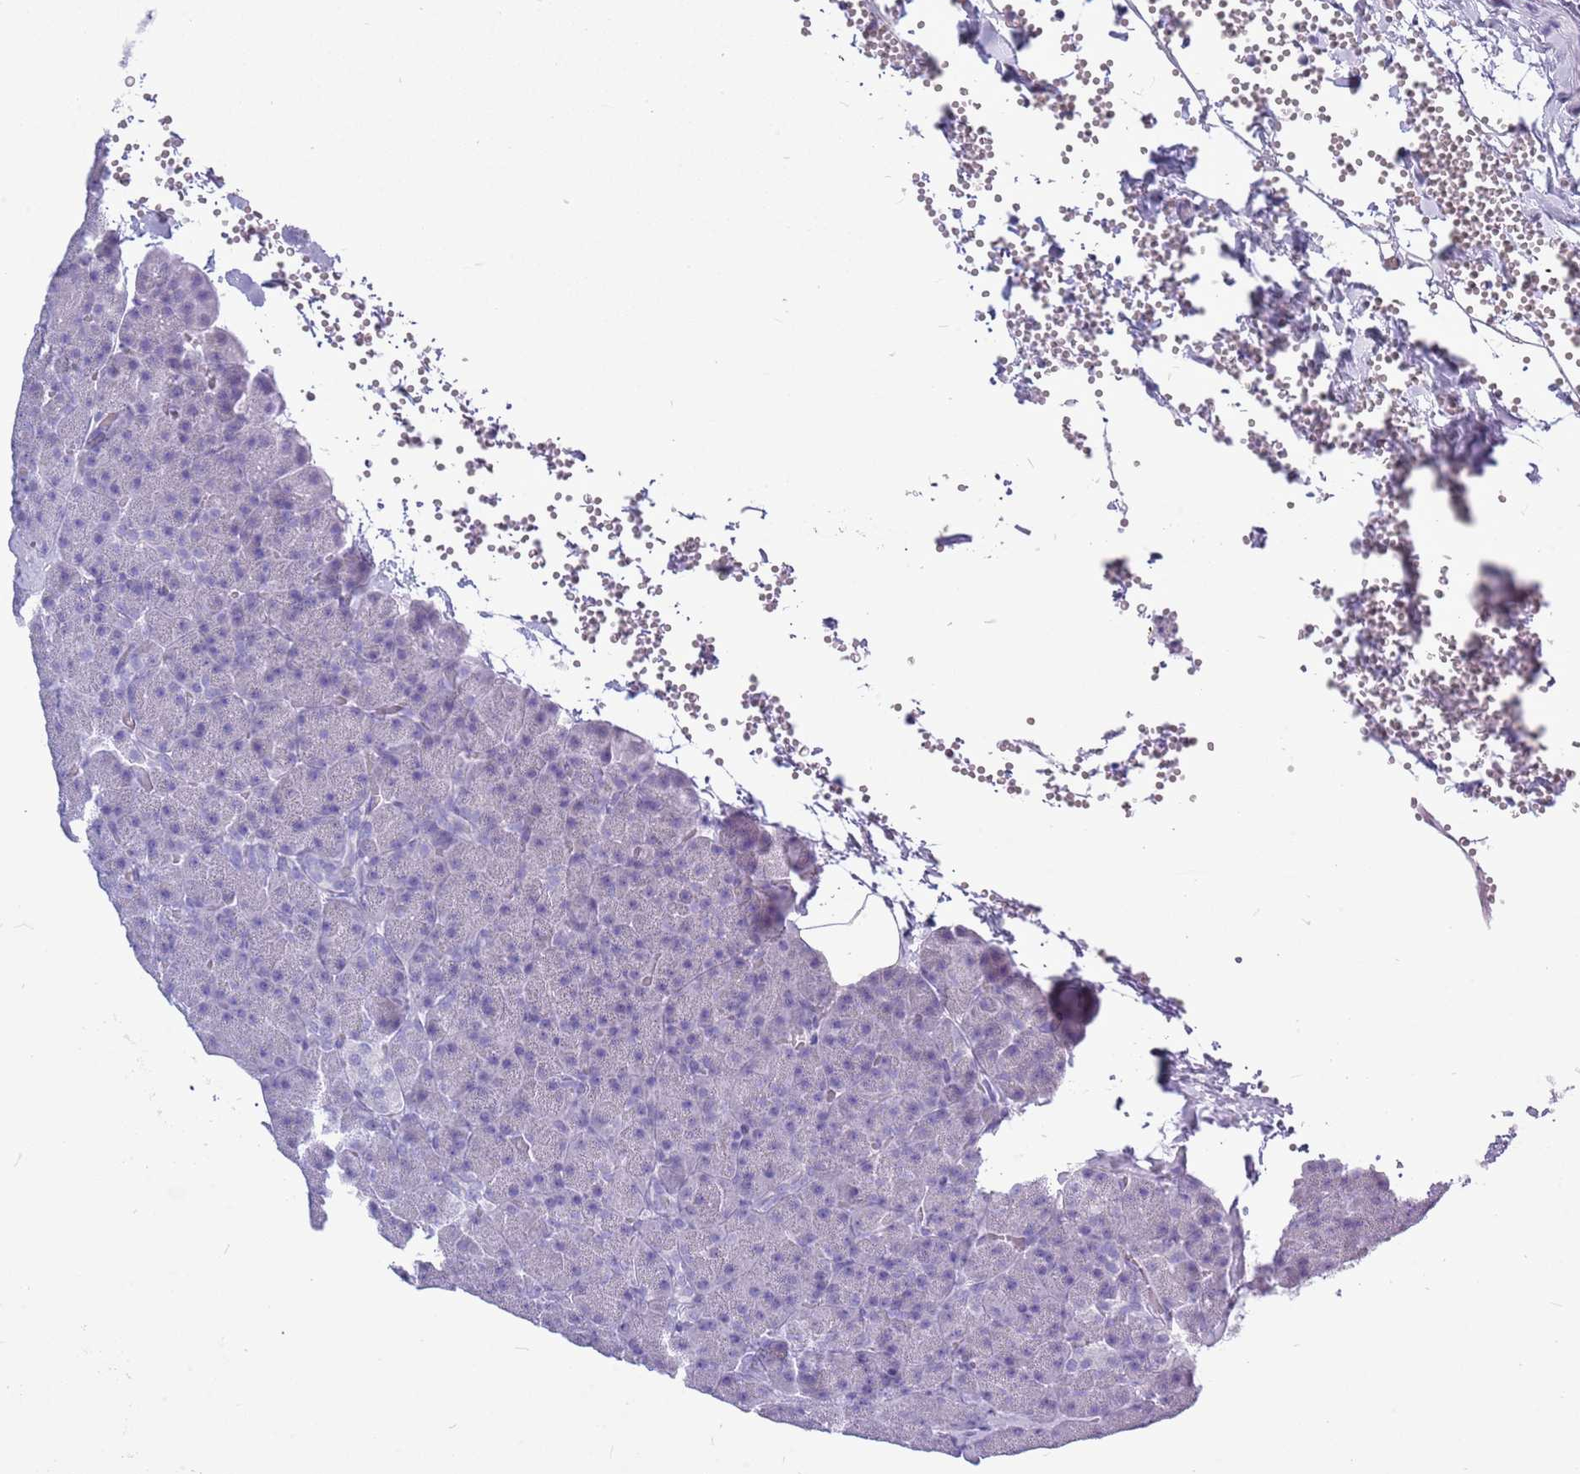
{"staining": {"intensity": "negative", "quantity": "none", "location": "none"}, "tissue": "pancreas", "cell_type": "Exocrine glandular cells", "image_type": "normal", "snomed": [{"axis": "morphology", "description": "Normal tissue, NOS"}, {"axis": "morphology", "description": "Carcinoid, malignant, NOS"}, {"axis": "topography", "description": "Pancreas"}], "caption": "Histopathology image shows no protein expression in exocrine glandular cells of normal pancreas.", "gene": "ZNF425", "patient": {"sex": "female", "age": 35}}